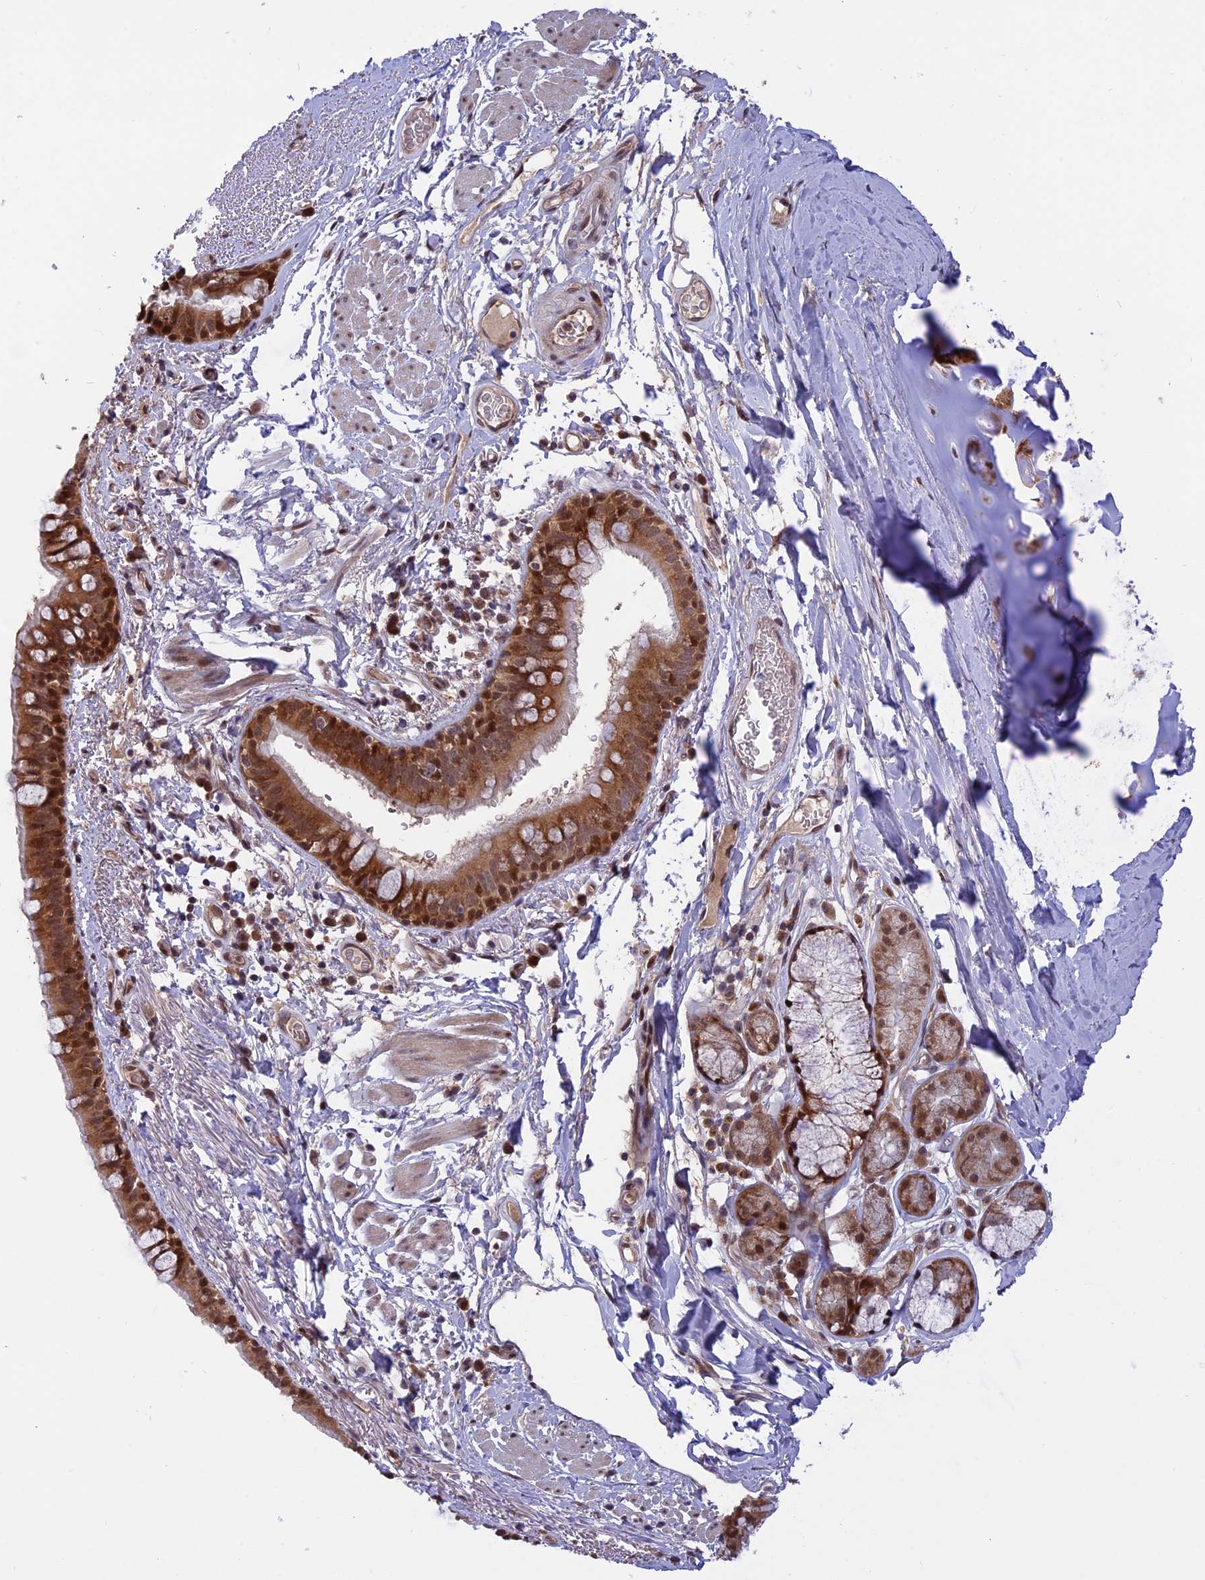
{"staining": {"intensity": "moderate", "quantity": ">75%", "location": "cytoplasmic/membranous,nuclear"}, "tissue": "bronchus", "cell_type": "Respiratory epithelial cells", "image_type": "normal", "snomed": [{"axis": "morphology", "description": "Normal tissue, NOS"}, {"axis": "topography", "description": "Lymph node"}, {"axis": "topography", "description": "Bronchus"}], "caption": "Protein expression analysis of benign human bronchus reveals moderate cytoplasmic/membranous,nuclear staining in approximately >75% of respiratory epithelial cells. (Brightfield microscopy of DAB IHC at high magnification).", "gene": "ZNF428", "patient": {"sex": "male", "age": 63}}